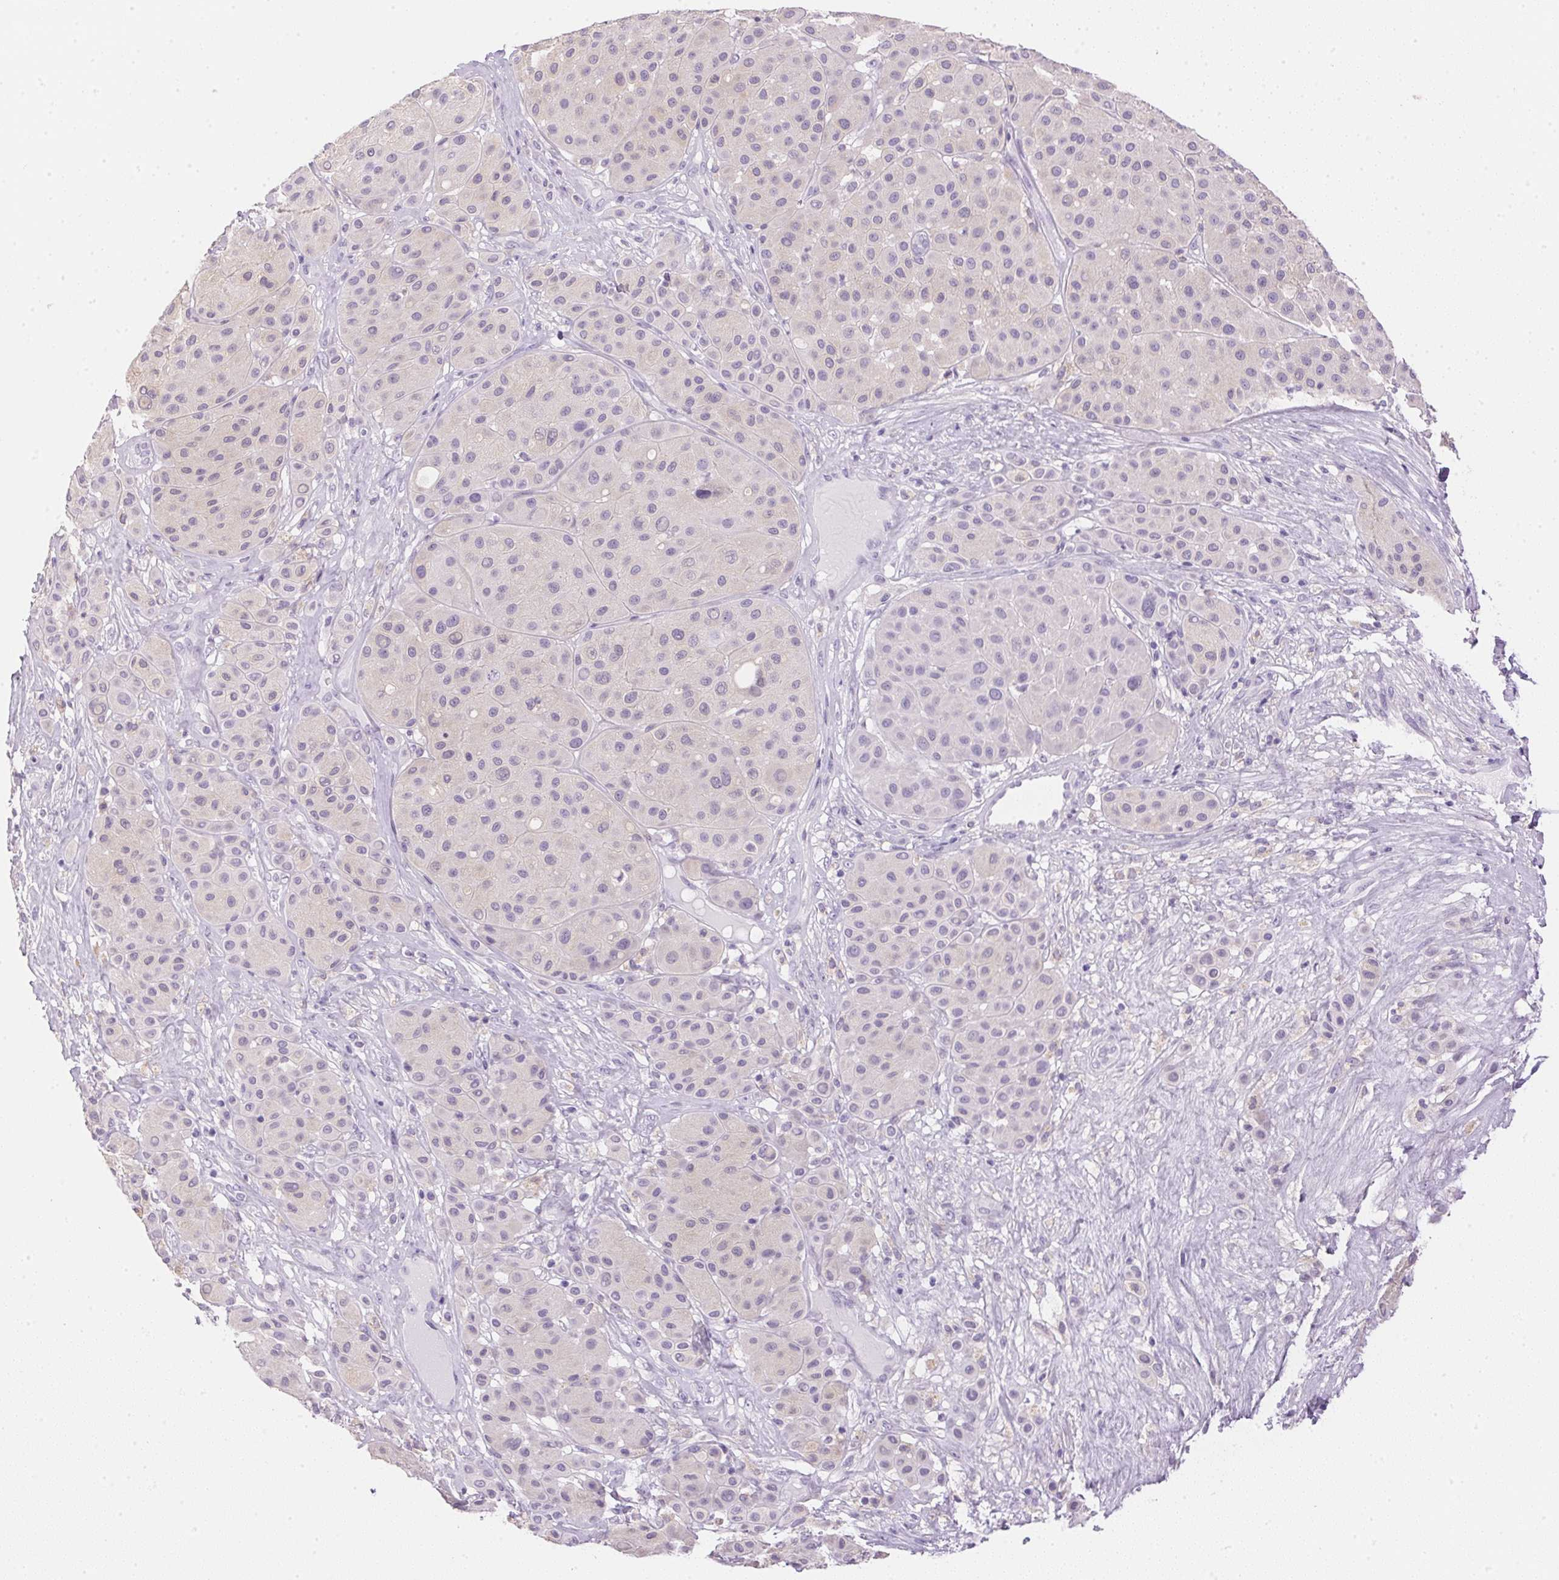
{"staining": {"intensity": "negative", "quantity": "none", "location": "none"}, "tissue": "melanoma", "cell_type": "Tumor cells", "image_type": "cancer", "snomed": [{"axis": "morphology", "description": "Malignant melanoma, Metastatic site"}, {"axis": "topography", "description": "Smooth muscle"}], "caption": "There is no significant expression in tumor cells of melanoma. (Brightfield microscopy of DAB IHC at high magnification).", "gene": "ATP6V1G3", "patient": {"sex": "male", "age": 41}}